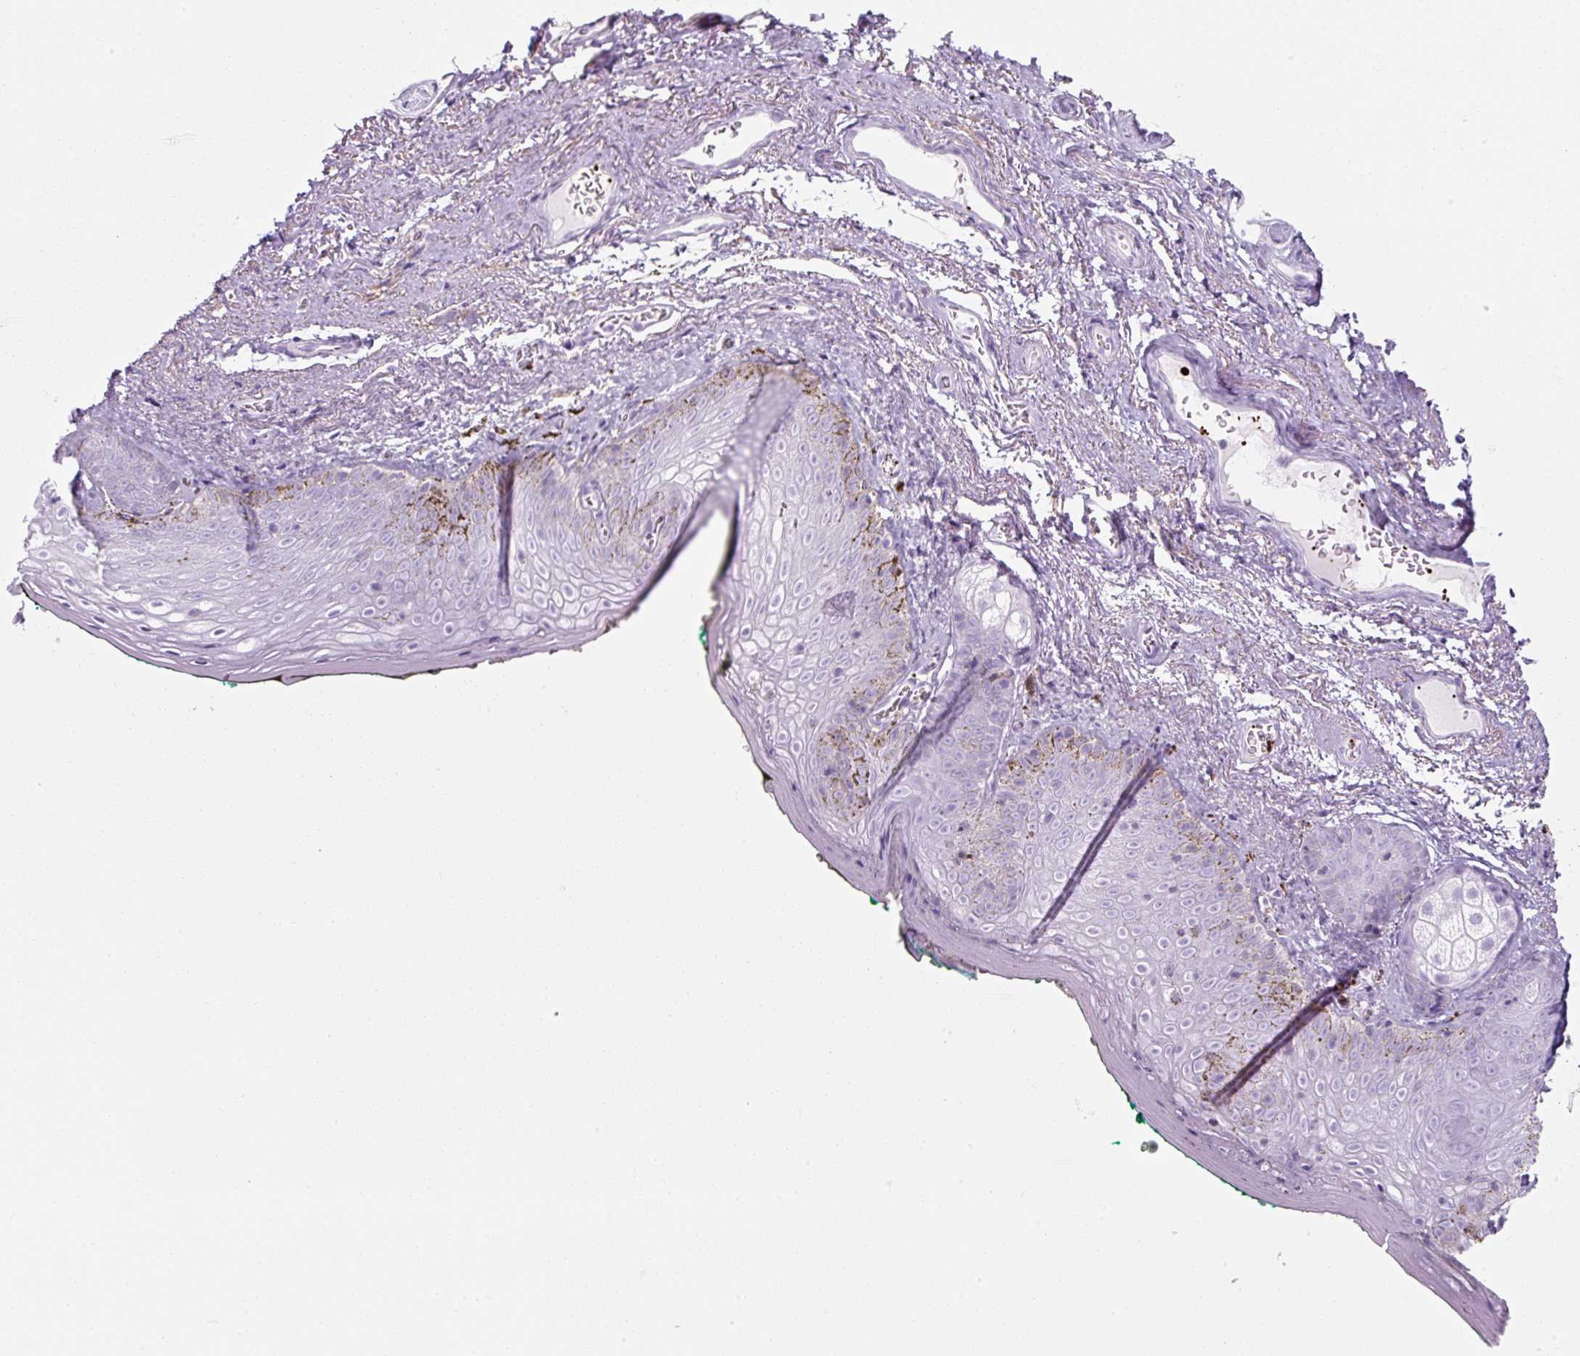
{"staining": {"intensity": "negative", "quantity": "none", "location": "none"}, "tissue": "vagina", "cell_type": "Squamous epithelial cells", "image_type": "normal", "snomed": [{"axis": "morphology", "description": "Normal tissue, NOS"}, {"axis": "topography", "description": "Vulva"}, {"axis": "topography", "description": "Vagina"}, {"axis": "topography", "description": "Peripheral nerve tissue"}], "caption": "Histopathology image shows no significant protein expression in squamous epithelial cells of unremarkable vagina. (IHC, brightfield microscopy, high magnification).", "gene": "ENSG00000288796", "patient": {"sex": "female", "age": 66}}